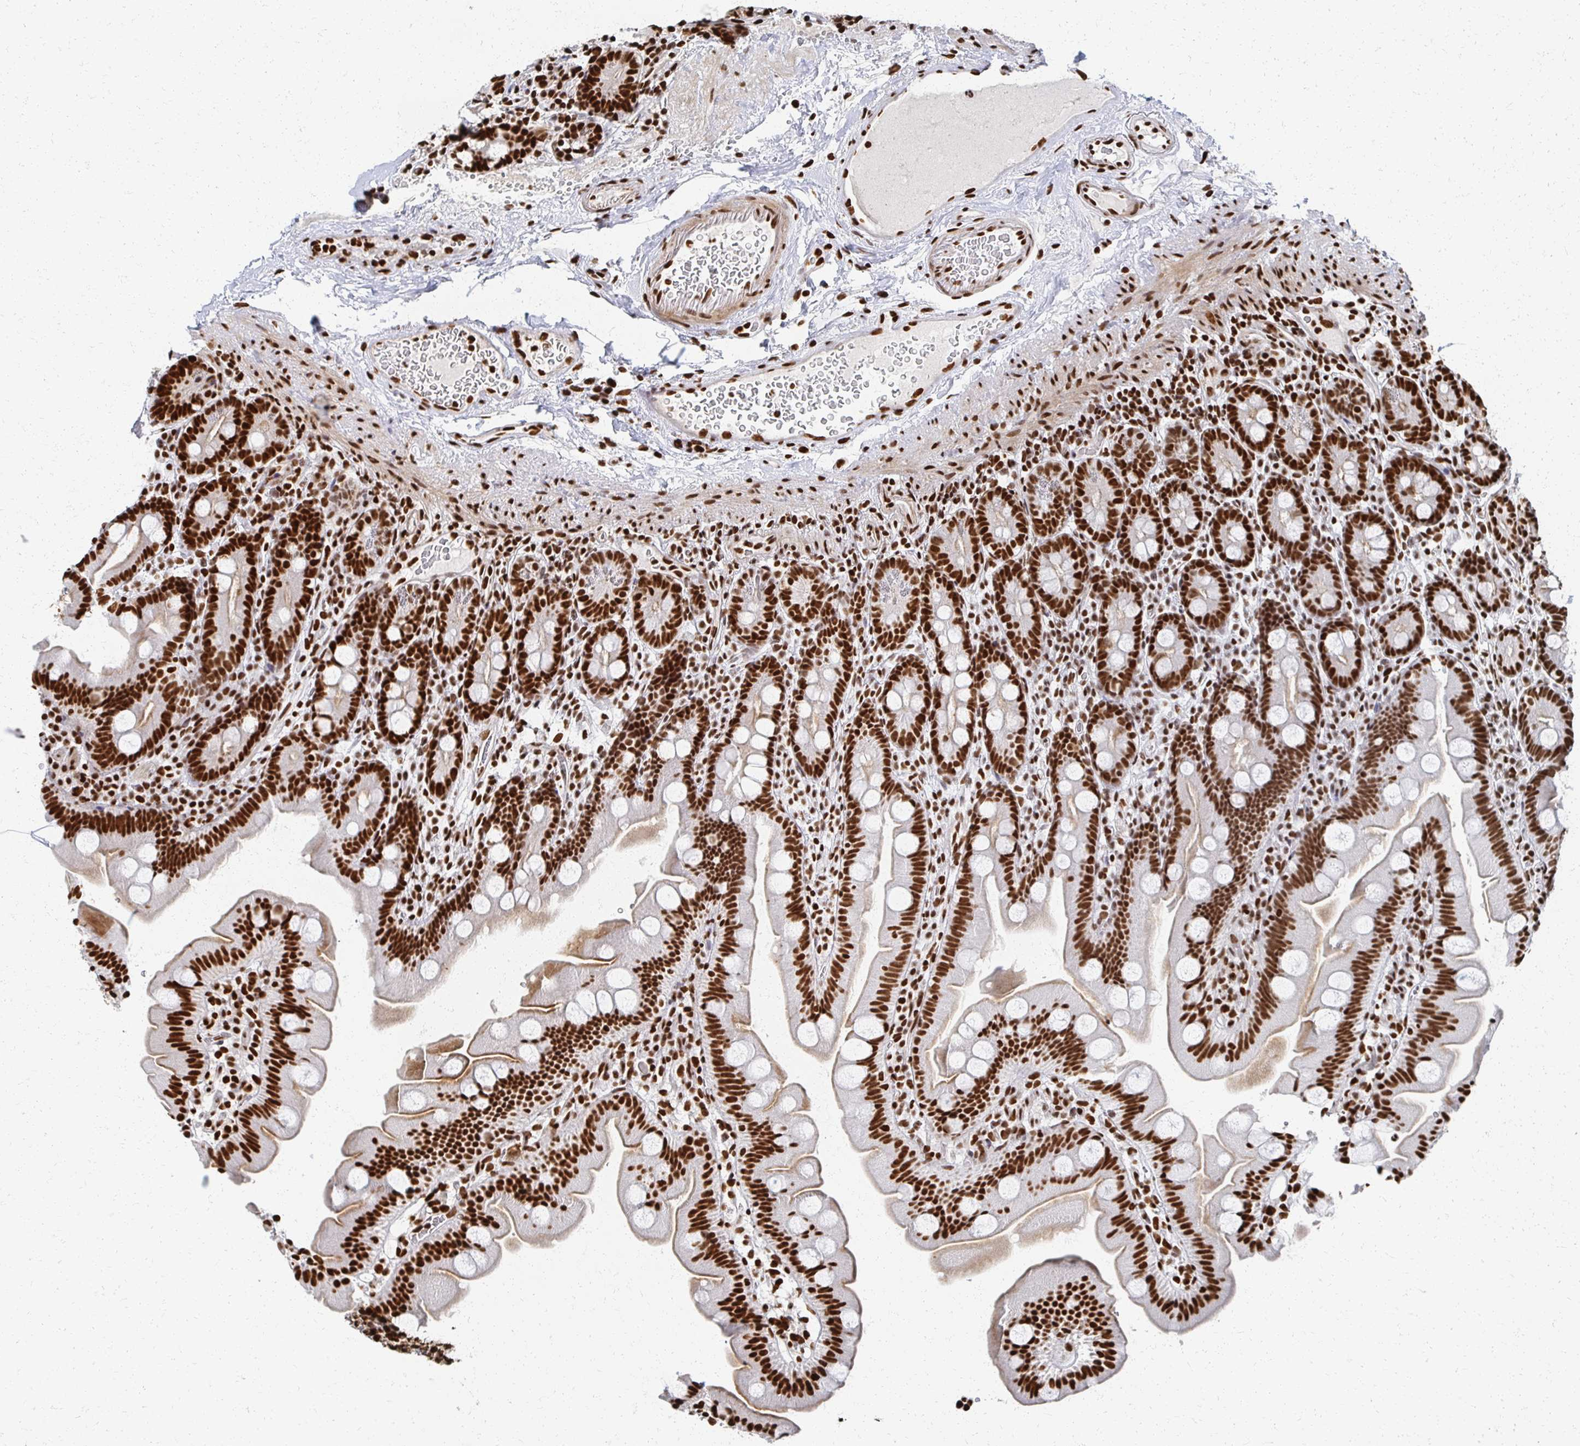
{"staining": {"intensity": "strong", "quantity": ">75%", "location": "cytoplasmic/membranous,nuclear"}, "tissue": "small intestine", "cell_type": "Glandular cells", "image_type": "normal", "snomed": [{"axis": "morphology", "description": "Normal tissue, NOS"}, {"axis": "topography", "description": "Small intestine"}], "caption": "IHC (DAB (3,3'-diaminobenzidine)) staining of unremarkable small intestine displays strong cytoplasmic/membranous,nuclear protein positivity in approximately >75% of glandular cells.", "gene": "RBBP4", "patient": {"sex": "female", "age": 68}}